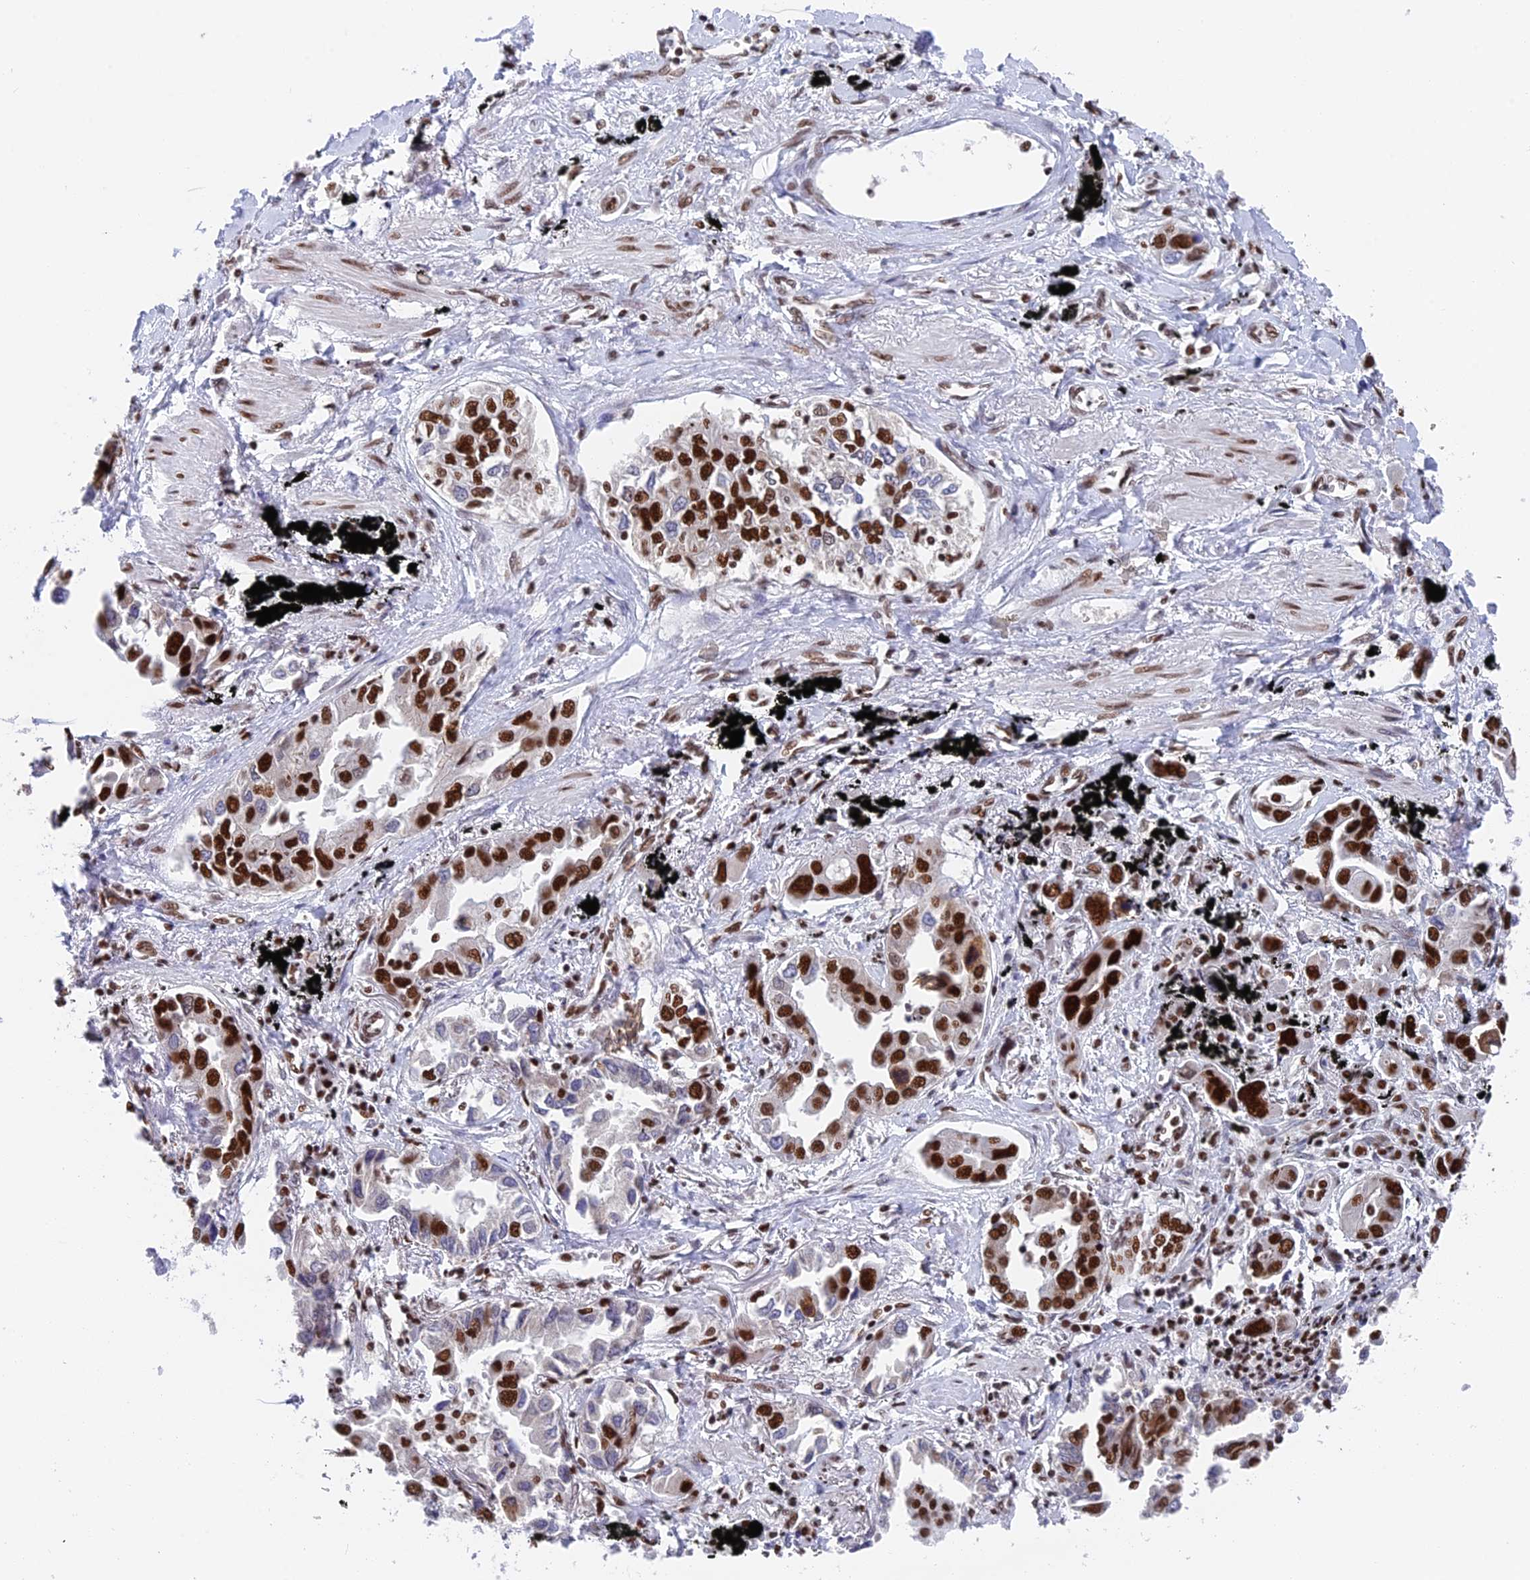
{"staining": {"intensity": "strong", "quantity": "25%-75%", "location": "nuclear"}, "tissue": "lung cancer", "cell_type": "Tumor cells", "image_type": "cancer", "snomed": [{"axis": "morphology", "description": "Adenocarcinoma, NOS"}, {"axis": "topography", "description": "Lung"}], "caption": "Strong nuclear staining is identified in approximately 25%-75% of tumor cells in lung adenocarcinoma.", "gene": "EEF1AKMT3", "patient": {"sex": "male", "age": 67}}